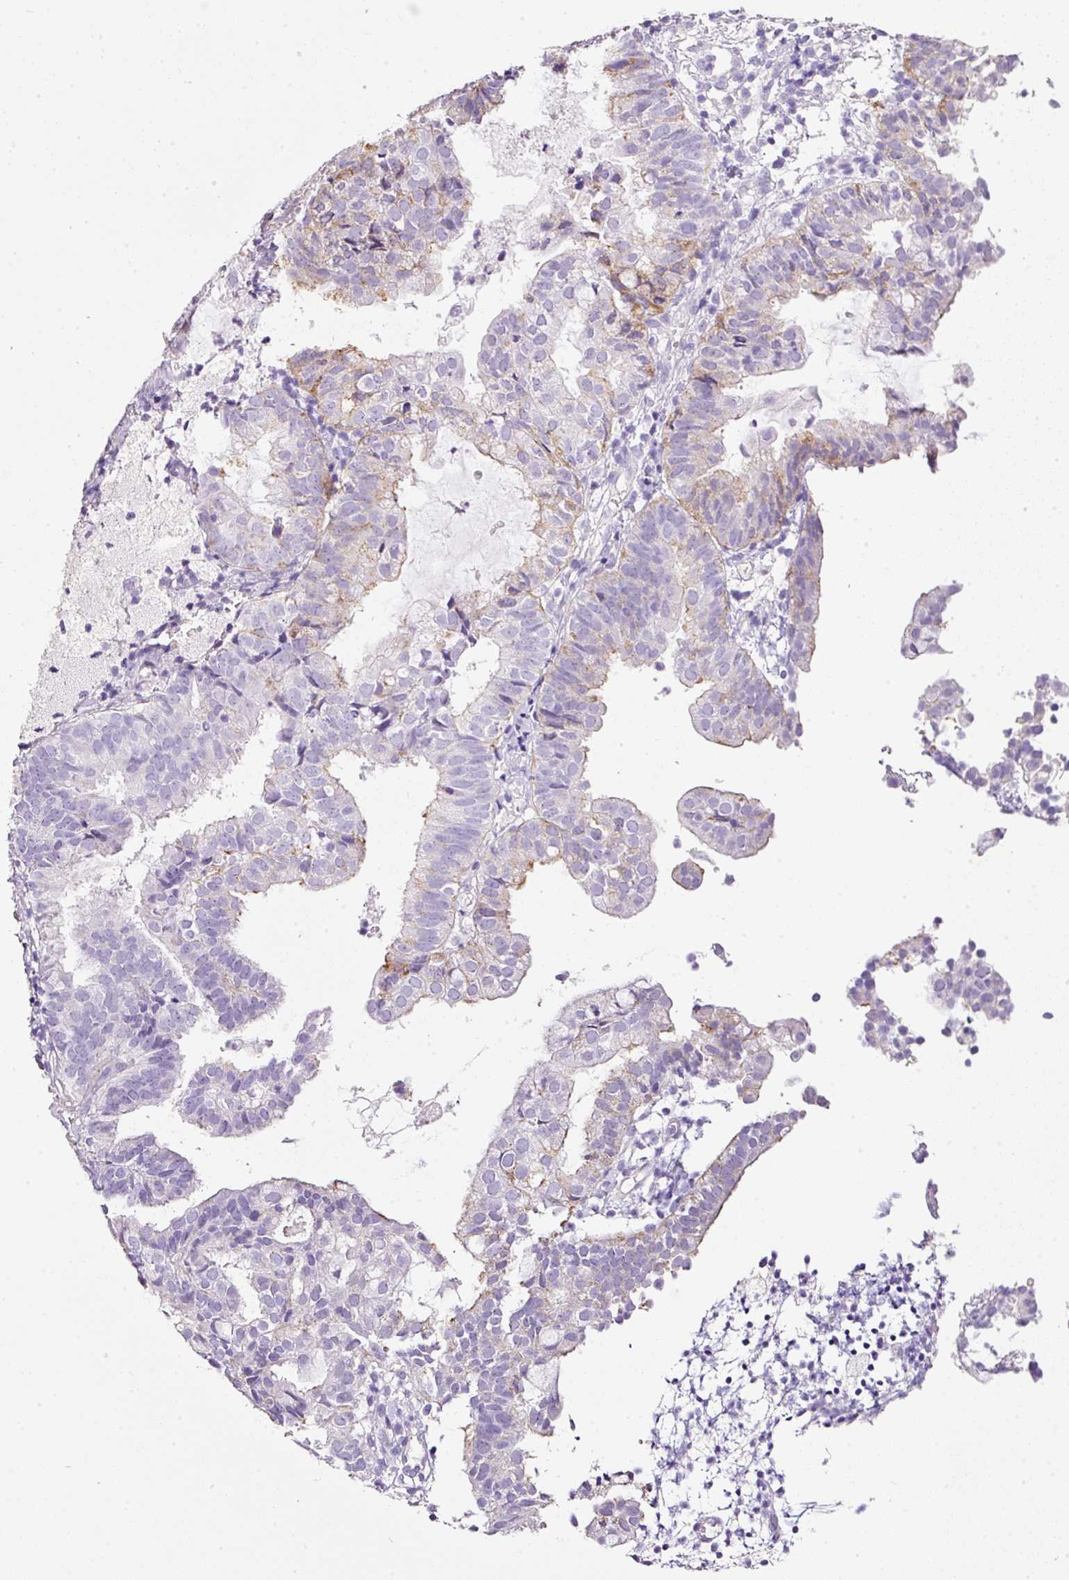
{"staining": {"intensity": "moderate", "quantity": "<25%", "location": "cytoplasmic/membranous"}, "tissue": "endometrial cancer", "cell_type": "Tumor cells", "image_type": "cancer", "snomed": [{"axis": "morphology", "description": "Adenocarcinoma, NOS"}, {"axis": "topography", "description": "Endometrium"}], "caption": "Immunohistochemical staining of endometrial adenocarcinoma exhibits moderate cytoplasmic/membranous protein staining in about <25% of tumor cells. (brown staining indicates protein expression, while blue staining denotes nuclei).", "gene": "BSND", "patient": {"sex": "female", "age": 80}}